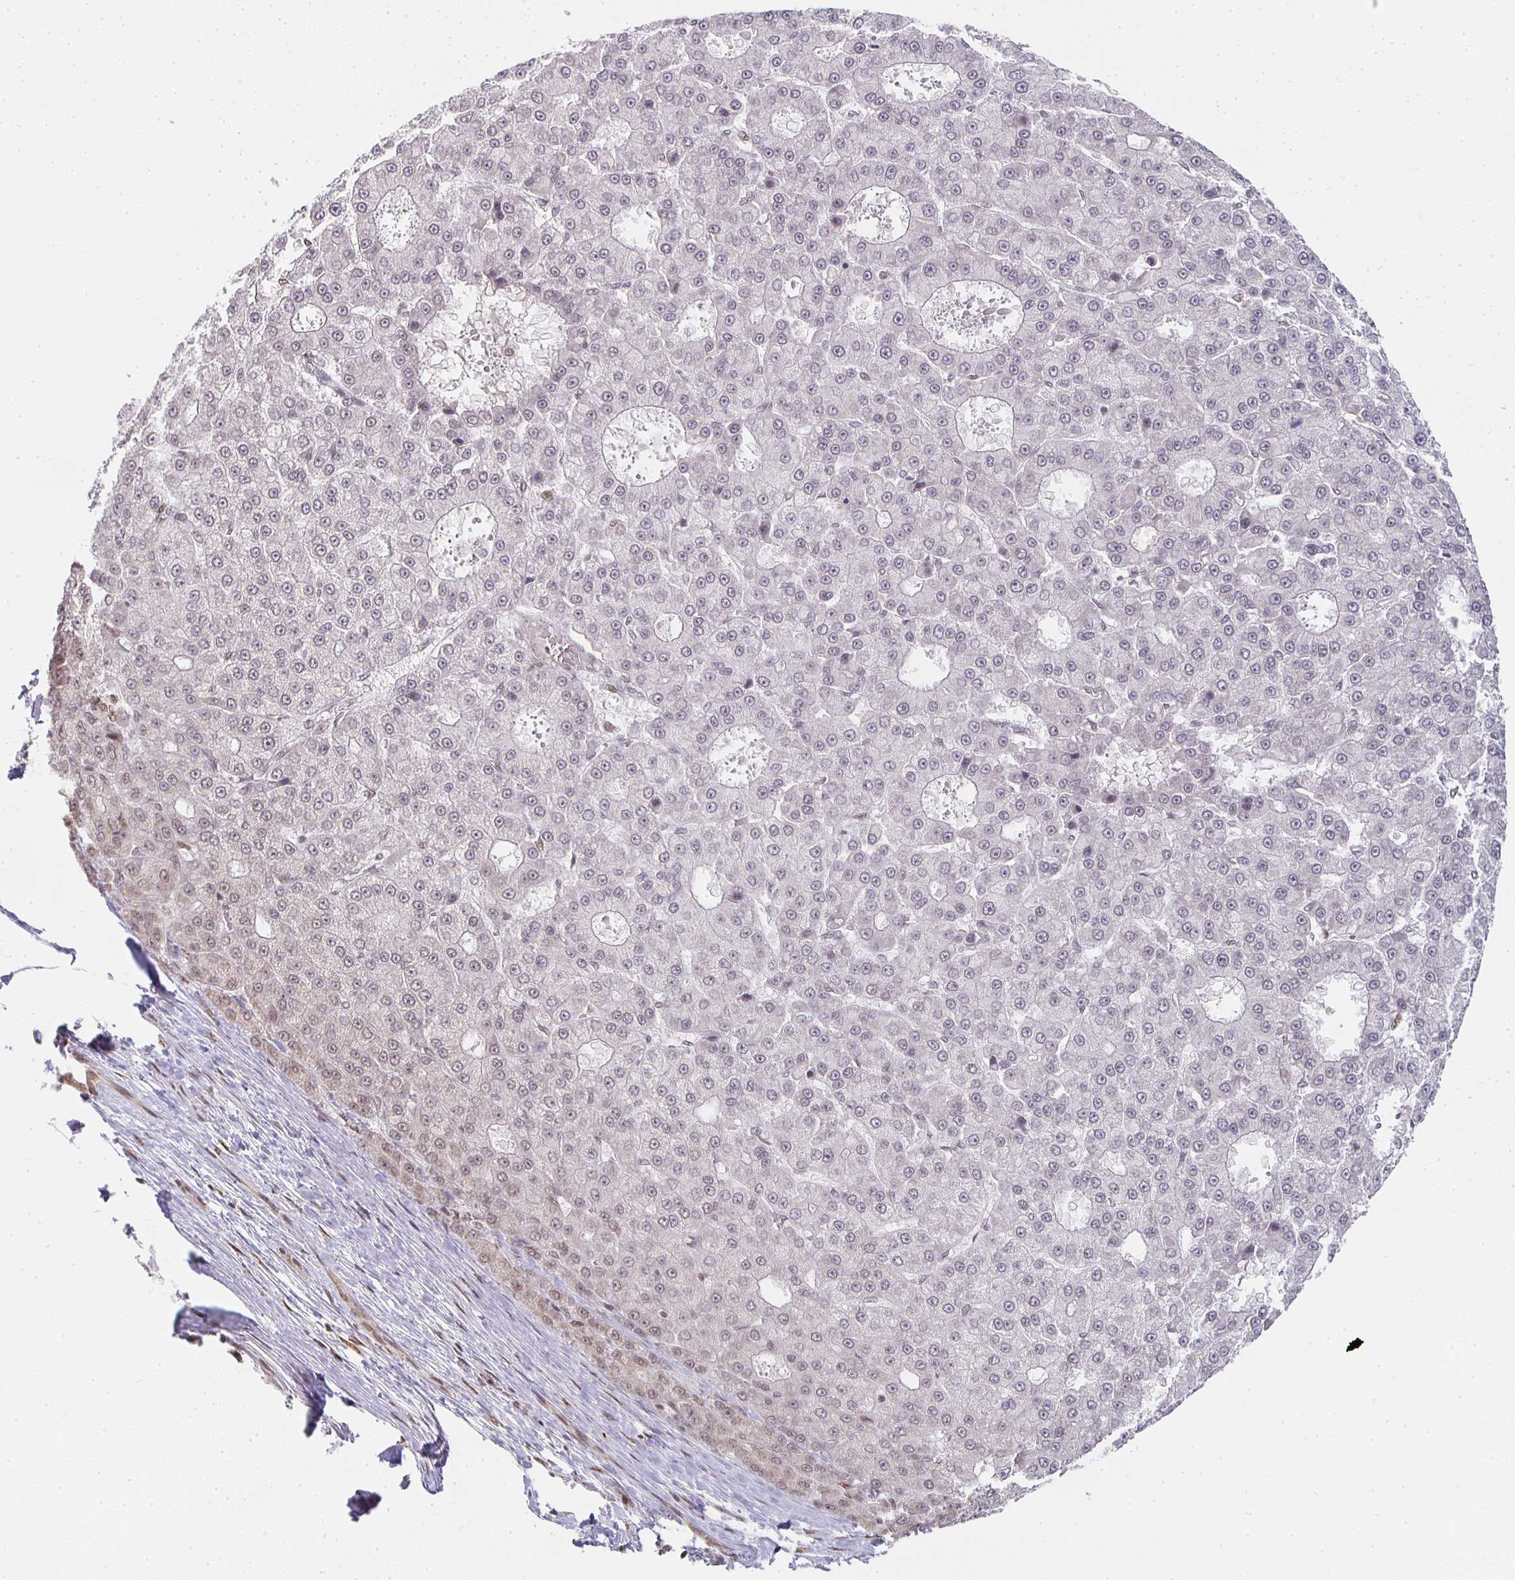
{"staining": {"intensity": "negative", "quantity": "none", "location": "none"}, "tissue": "liver cancer", "cell_type": "Tumor cells", "image_type": "cancer", "snomed": [{"axis": "morphology", "description": "Carcinoma, Hepatocellular, NOS"}, {"axis": "topography", "description": "Liver"}], "caption": "A high-resolution image shows immunohistochemistry (IHC) staining of liver cancer, which shows no significant positivity in tumor cells.", "gene": "SMARCA2", "patient": {"sex": "male", "age": 70}}